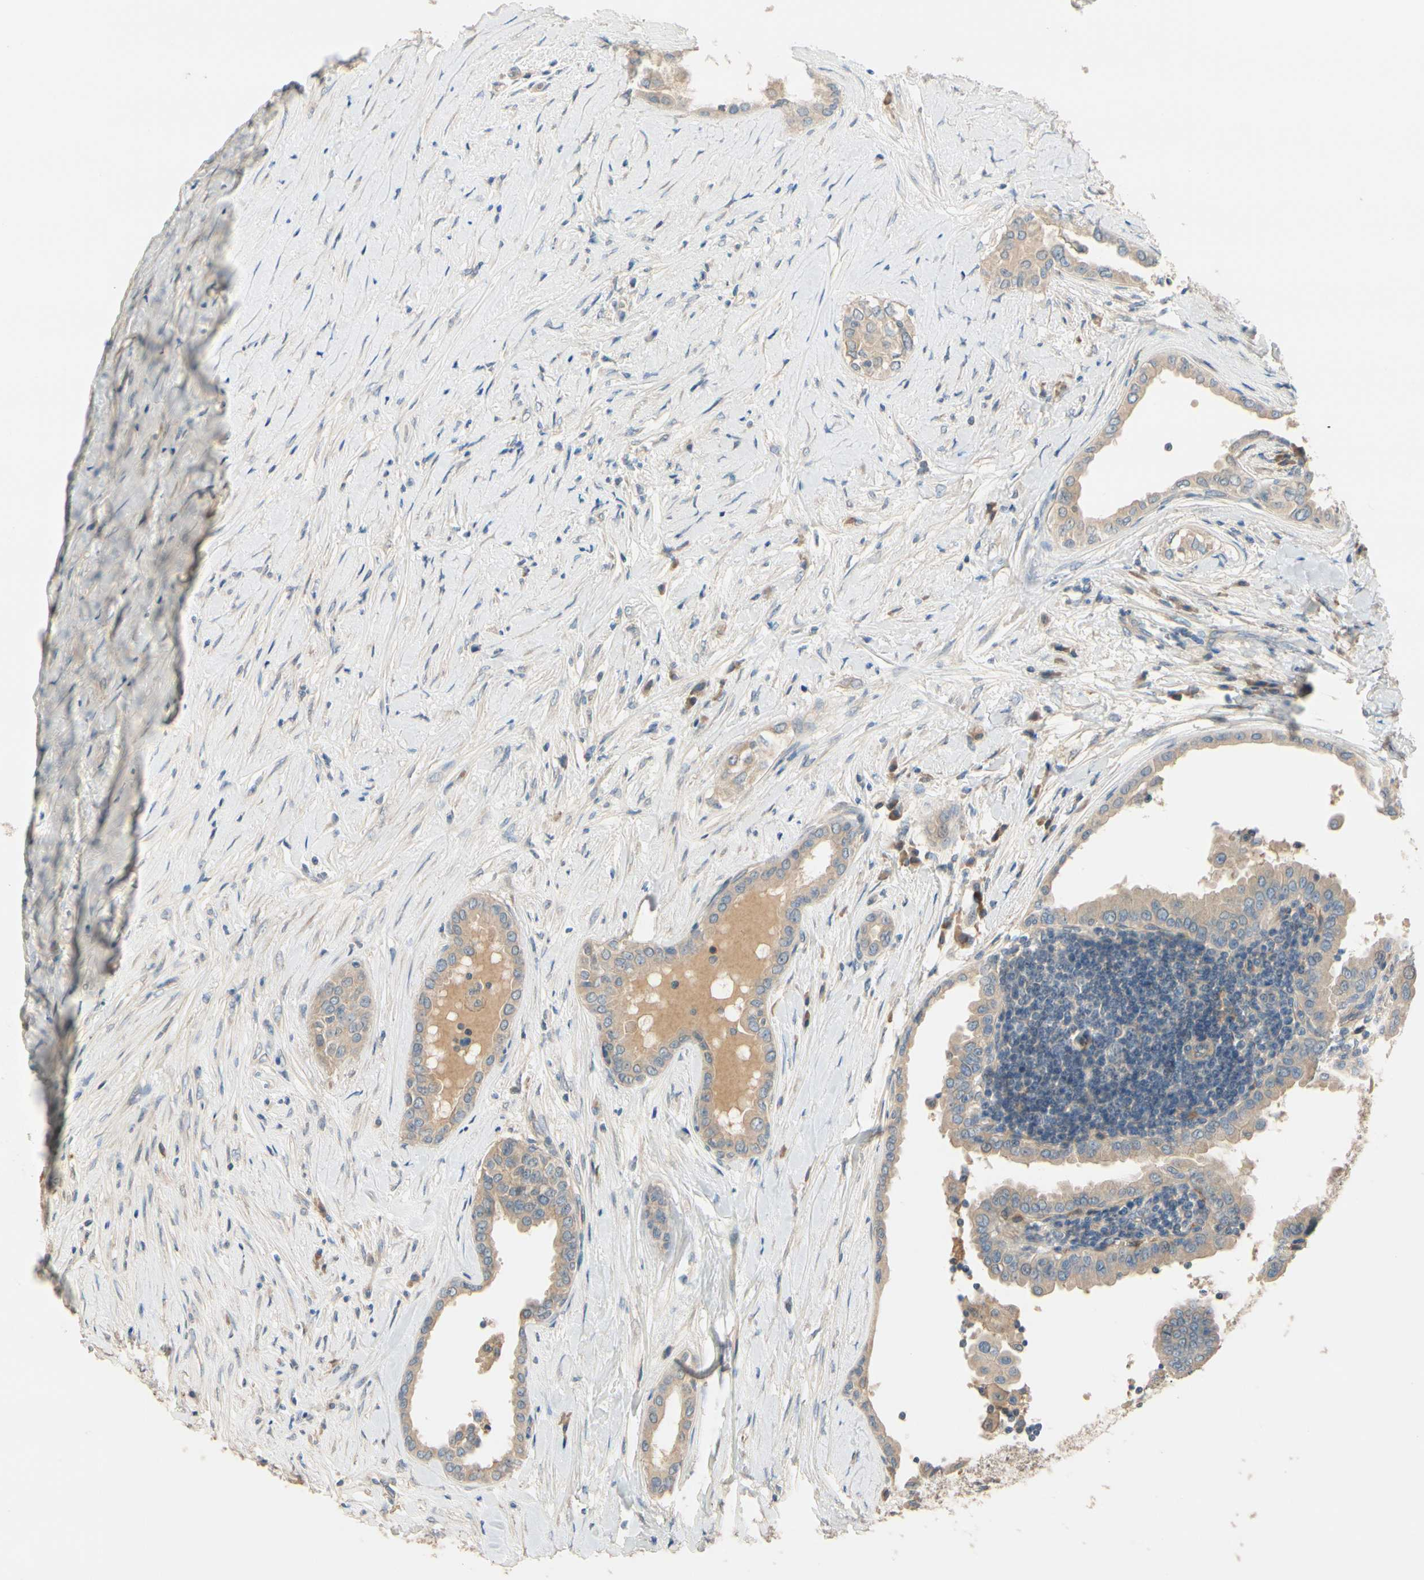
{"staining": {"intensity": "weak", "quantity": ">75%", "location": "cytoplasmic/membranous"}, "tissue": "thyroid cancer", "cell_type": "Tumor cells", "image_type": "cancer", "snomed": [{"axis": "morphology", "description": "Papillary adenocarcinoma, NOS"}, {"axis": "topography", "description": "Thyroid gland"}], "caption": "Thyroid papillary adenocarcinoma stained with IHC displays weak cytoplasmic/membranous expression in approximately >75% of tumor cells.", "gene": "SIGLEC5", "patient": {"sex": "male", "age": 33}}